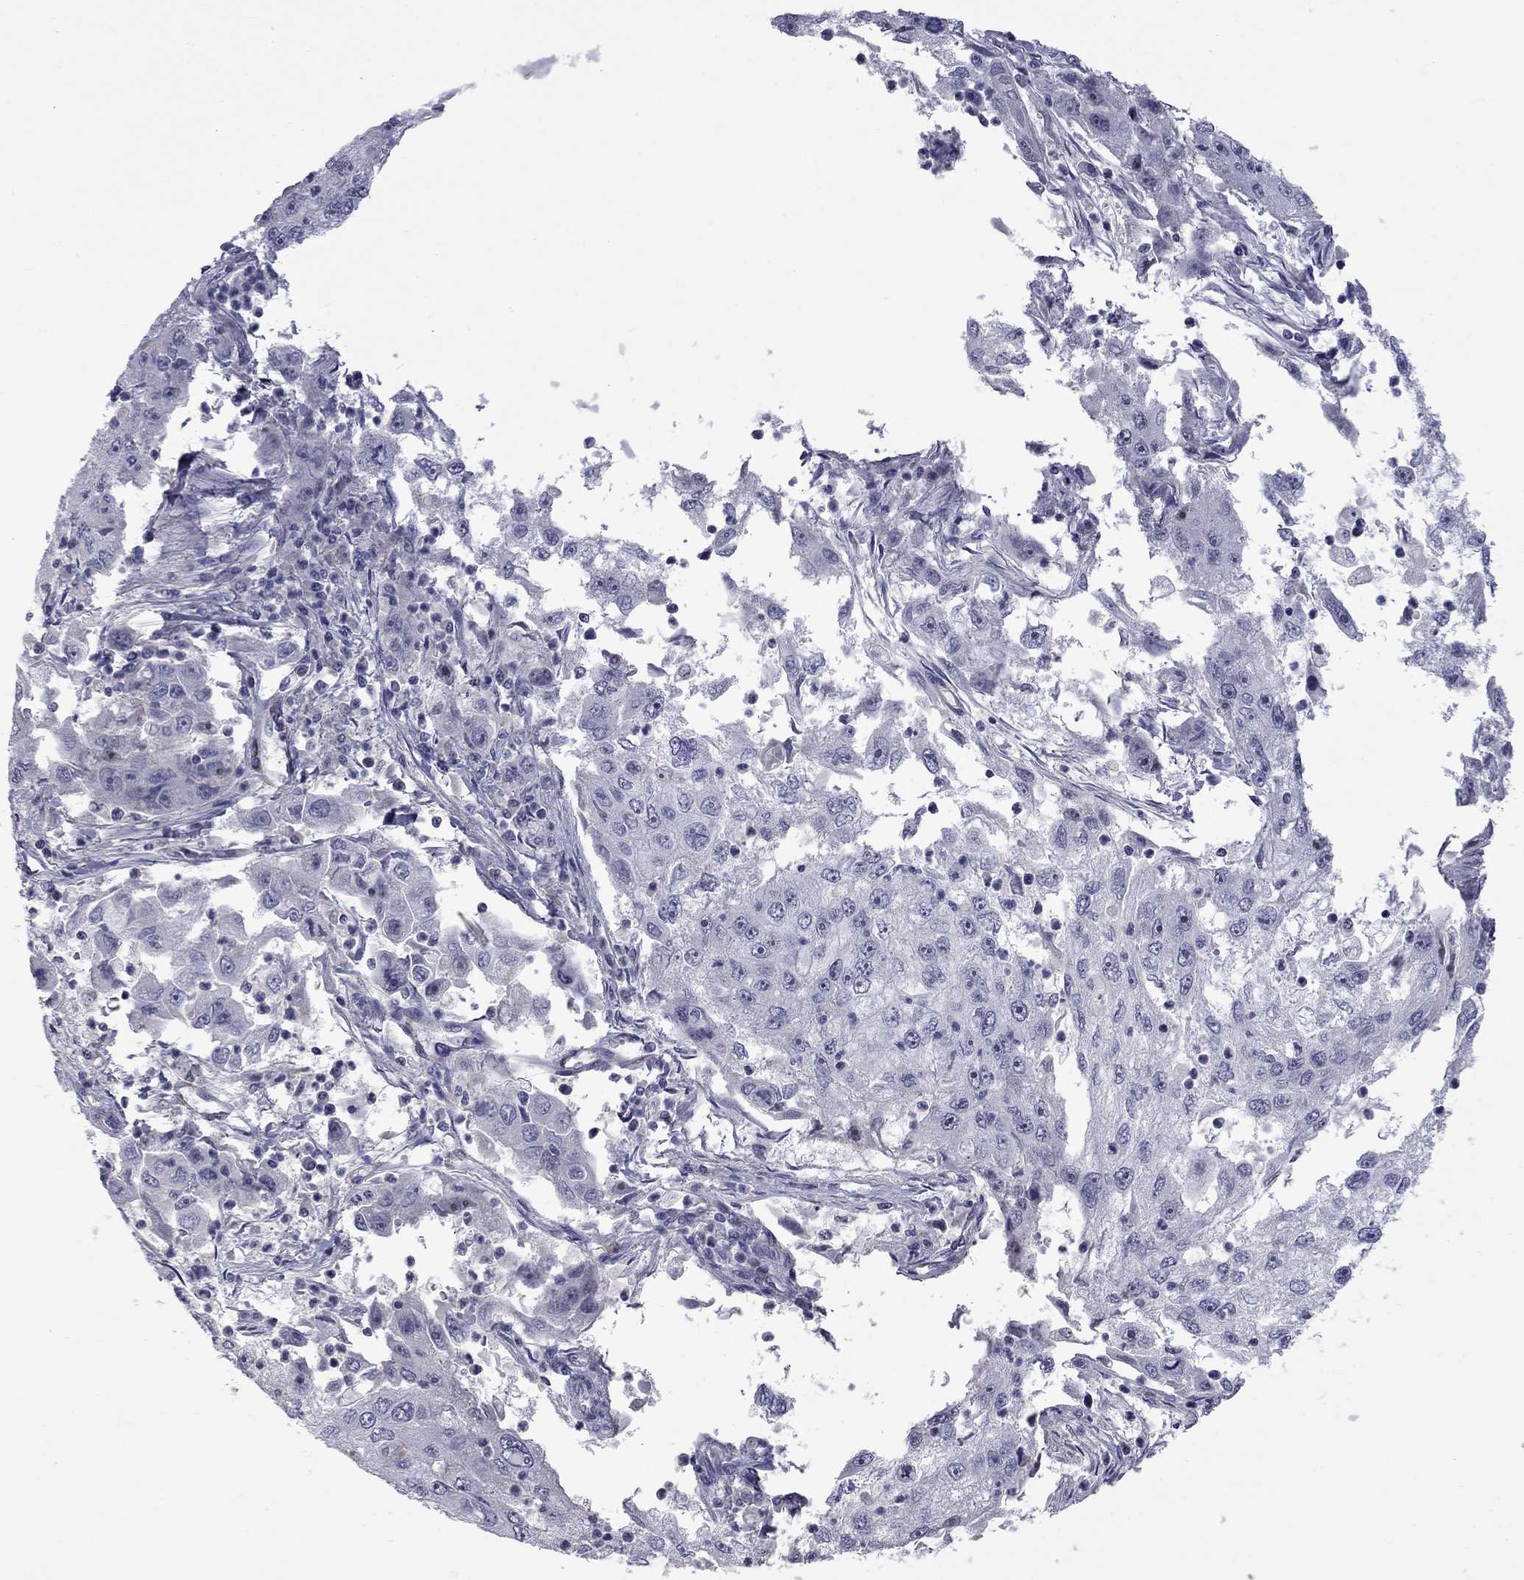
{"staining": {"intensity": "moderate", "quantity": "<25%", "location": "nuclear"}, "tissue": "cervical cancer", "cell_type": "Tumor cells", "image_type": "cancer", "snomed": [{"axis": "morphology", "description": "Squamous cell carcinoma, NOS"}, {"axis": "topography", "description": "Cervix"}], "caption": "Cervical cancer (squamous cell carcinoma) stained with a brown dye displays moderate nuclear positive staining in about <25% of tumor cells.", "gene": "GSG1L", "patient": {"sex": "female", "age": 36}}